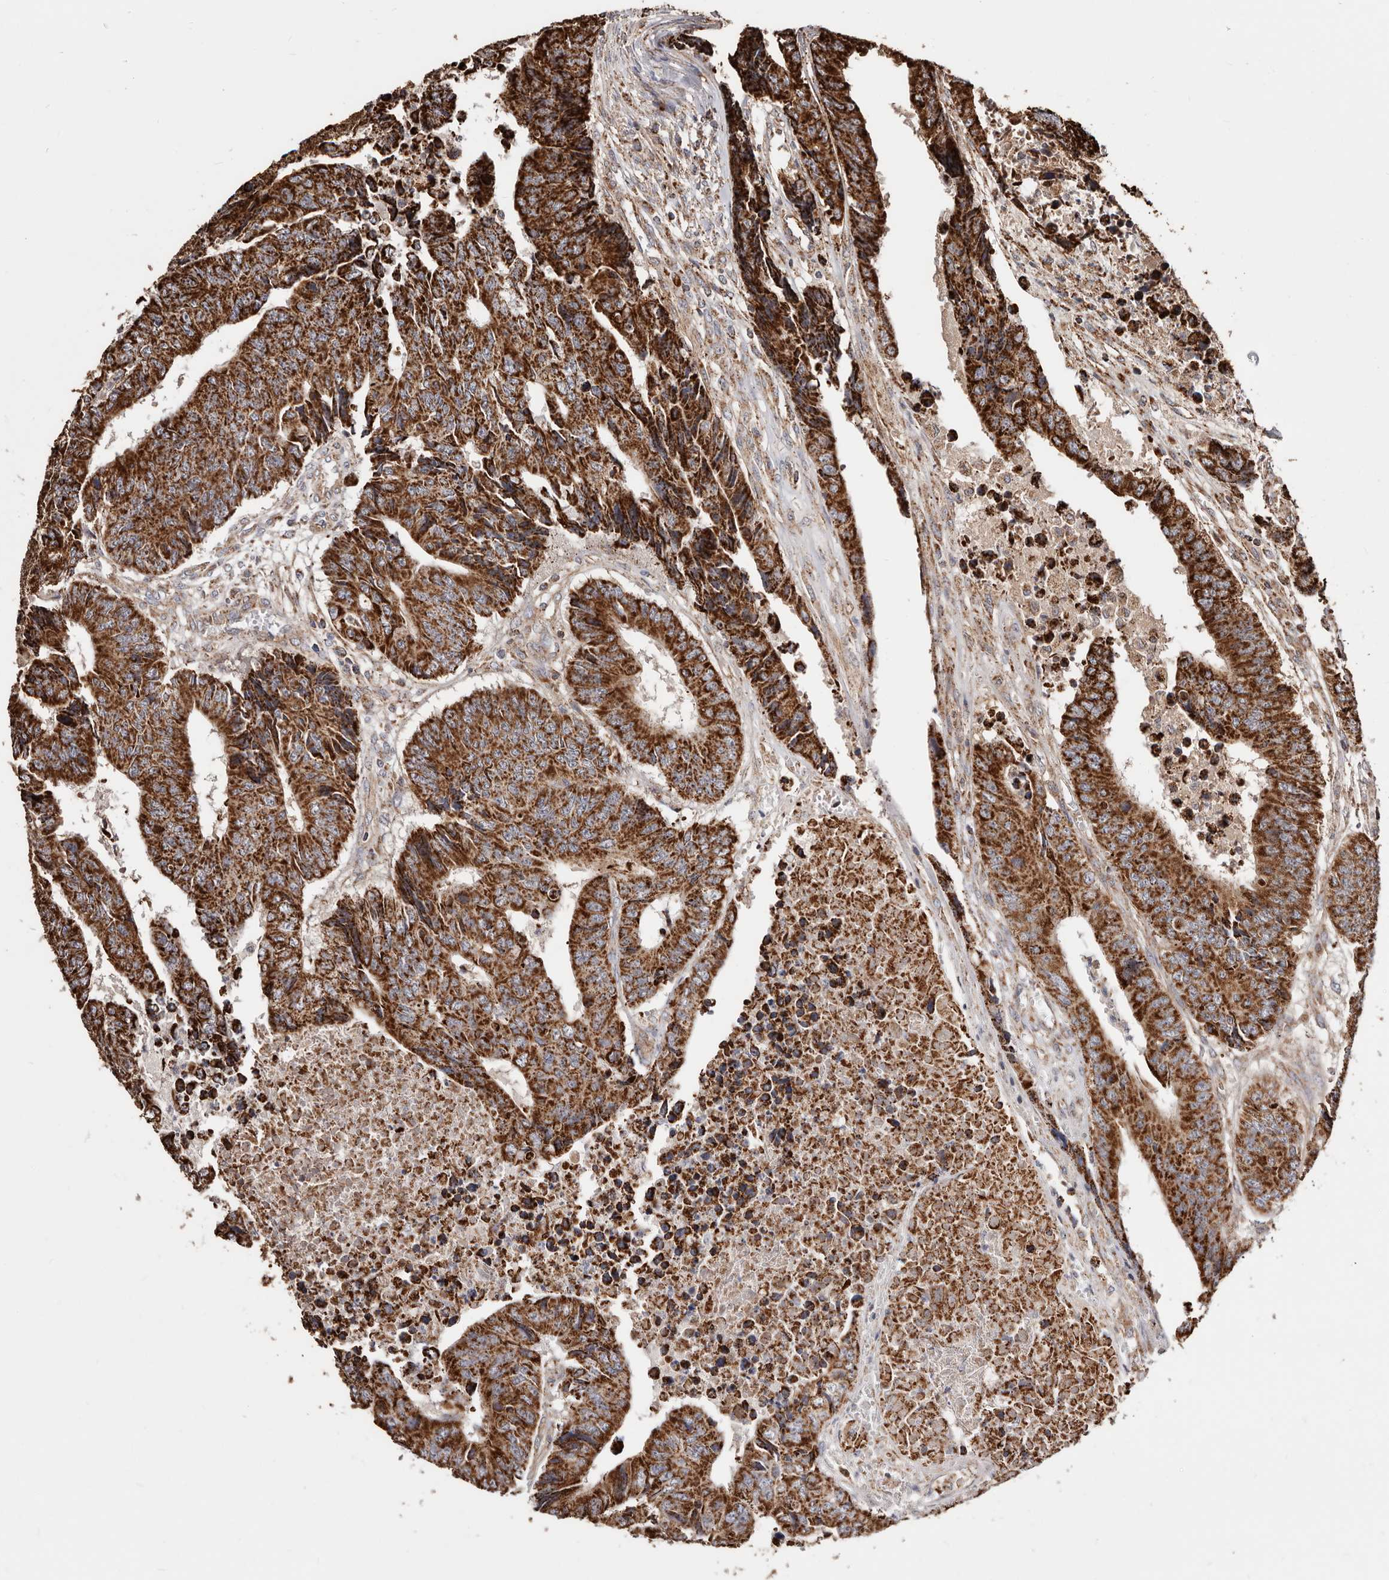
{"staining": {"intensity": "strong", "quantity": ">75%", "location": "cytoplasmic/membranous"}, "tissue": "colorectal cancer", "cell_type": "Tumor cells", "image_type": "cancer", "snomed": [{"axis": "morphology", "description": "Adenocarcinoma, NOS"}, {"axis": "topography", "description": "Rectum"}], "caption": "Human colorectal adenocarcinoma stained with a brown dye shows strong cytoplasmic/membranous positive positivity in about >75% of tumor cells.", "gene": "PRKACB", "patient": {"sex": "male", "age": 84}}